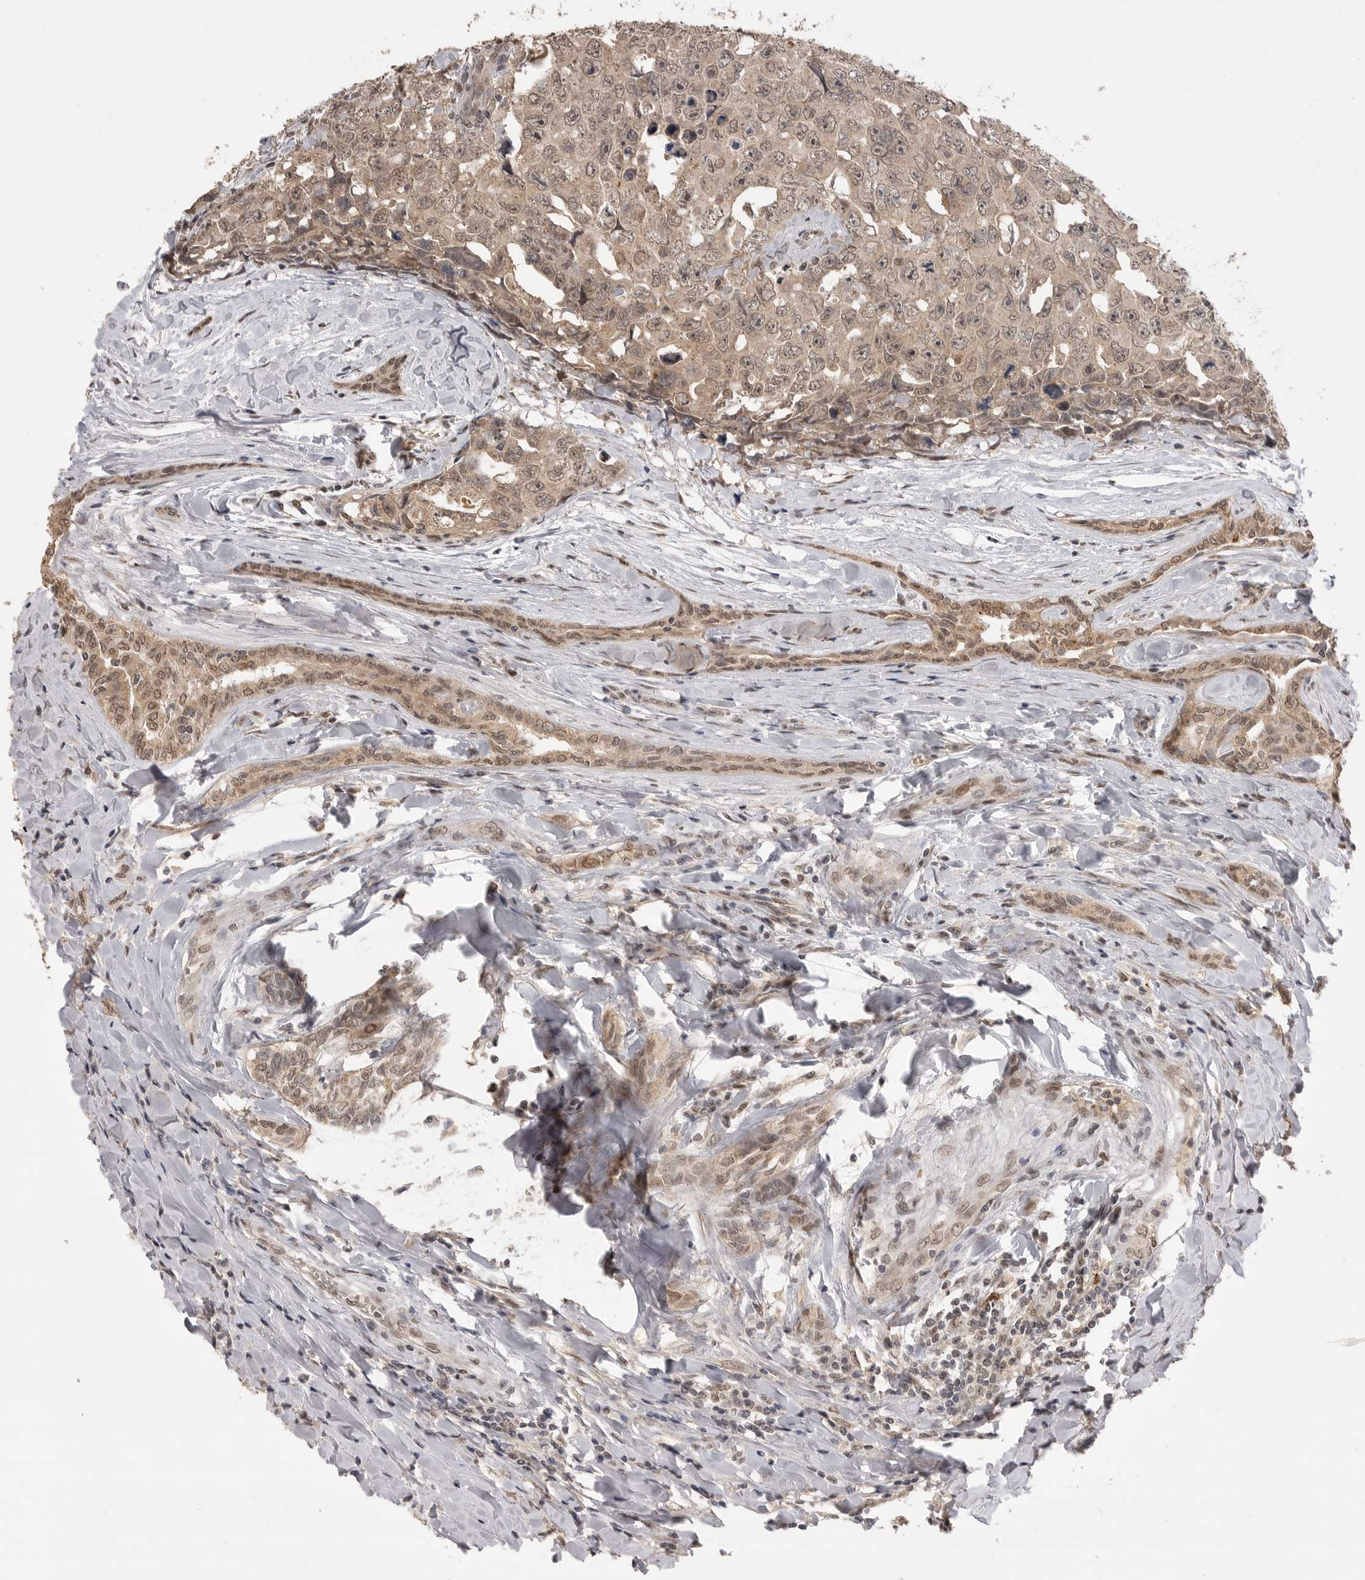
{"staining": {"intensity": "weak", "quantity": ">75%", "location": "cytoplasmic/membranous,nuclear"}, "tissue": "testis cancer", "cell_type": "Tumor cells", "image_type": "cancer", "snomed": [{"axis": "morphology", "description": "Carcinoma, Embryonal, NOS"}, {"axis": "topography", "description": "Testis"}], "caption": "DAB (3,3'-diaminobenzidine) immunohistochemical staining of testis cancer shows weak cytoplasmic/membranous and nuclear protein expression in about >75% of tumor cells.", "gene": "ASPSCR1", "patient": {"sex": "male", "age": 28}}